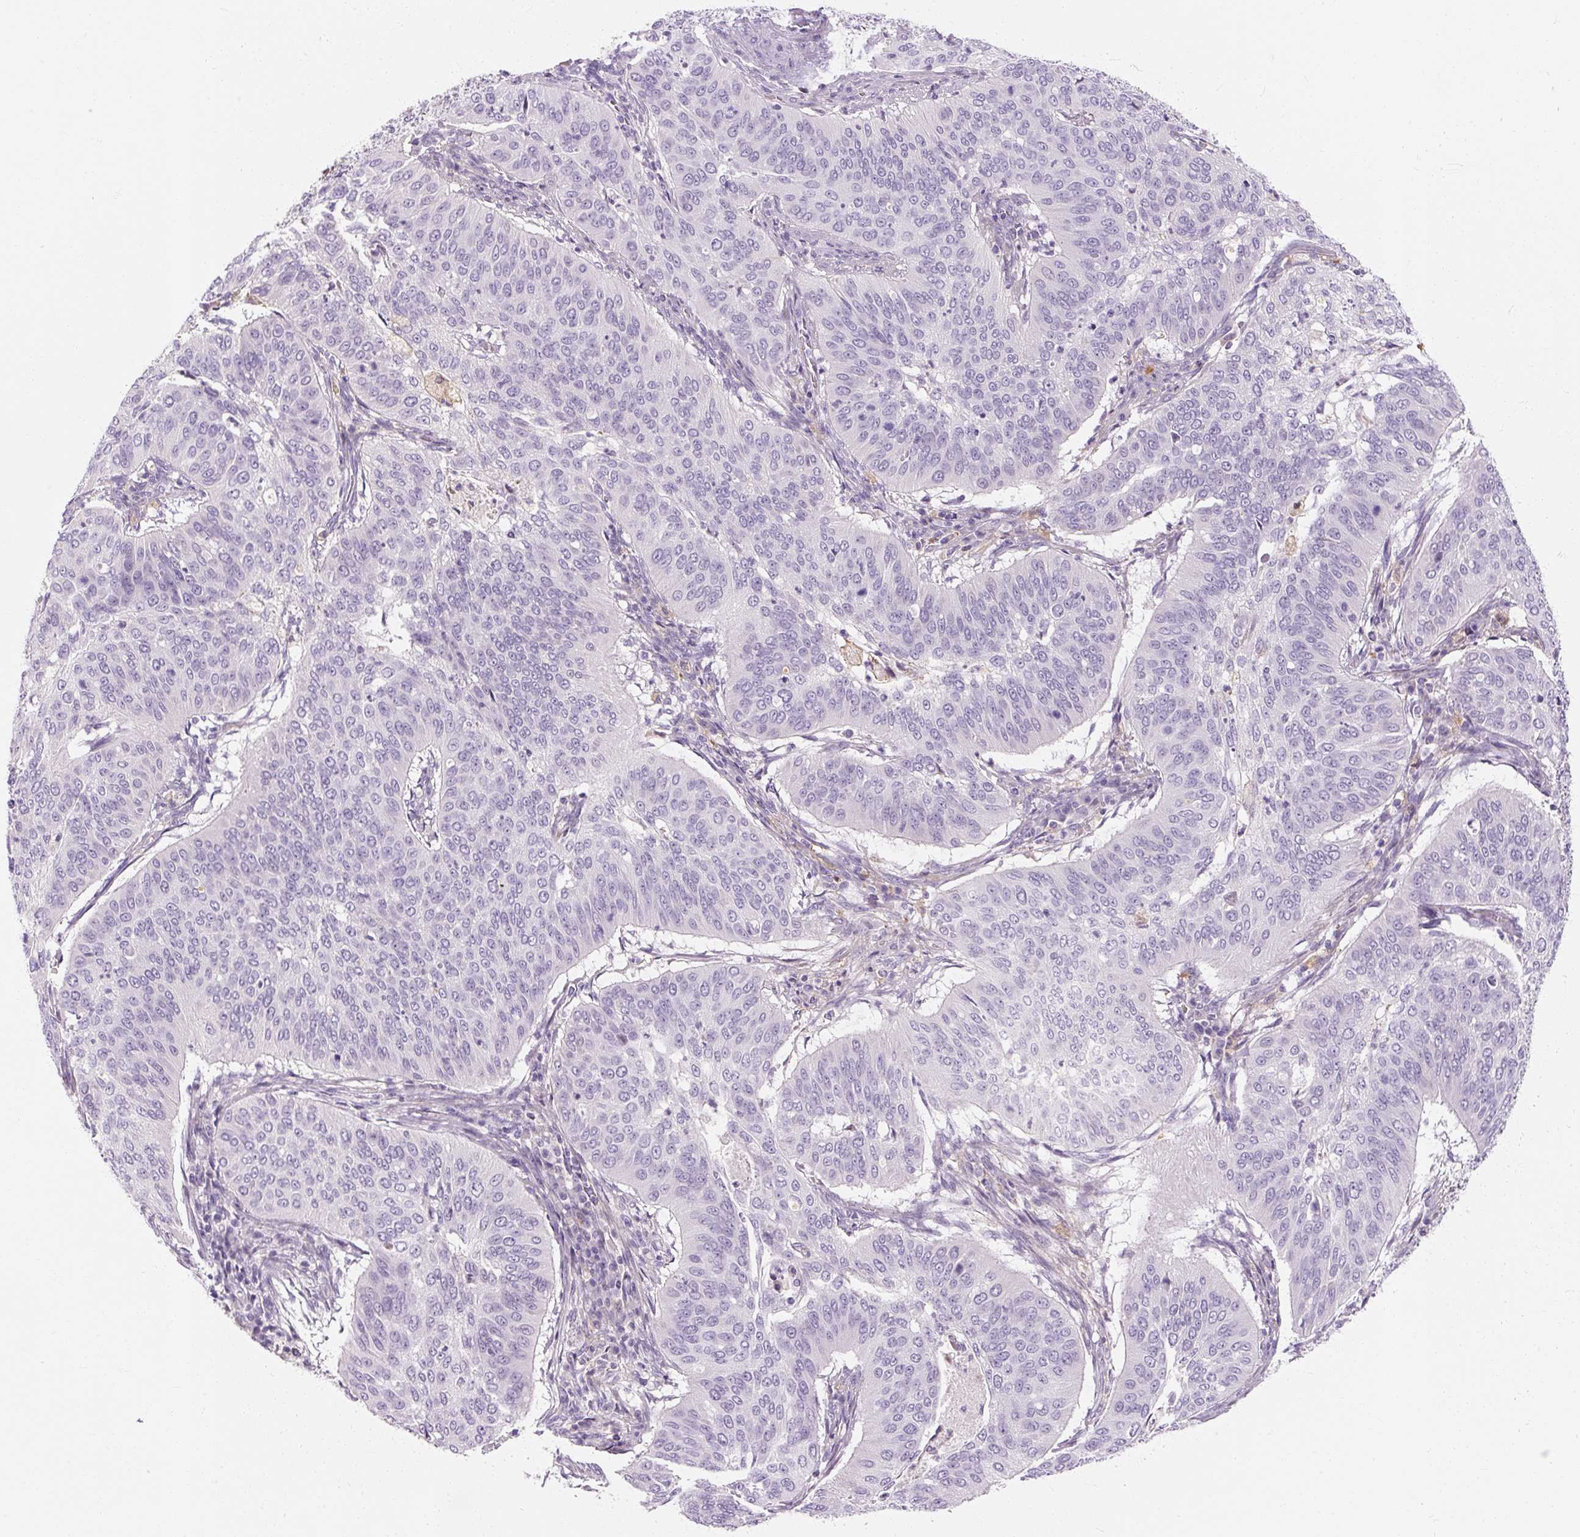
{"staining": {"intensity": "negative", "quantity": "none", "location": "none"}, "tissue": "cervical cancer", "cell_type": "Tumor cells", "image_type": "cancer", "snomed": [{"axis": "morphology", "description": "Normal tissue, NOS"}, {"axis": "morphology", "description": "Squamous cell carcinoma, NOS"}, {"axis": "topography", "description": "Cervix"}], "caption": "A photomicrograph of human cervical cancer is negative for staining in tumor cells.", "gene": "NFE2L3", "patient": {"sex": "female", "age": 39}}